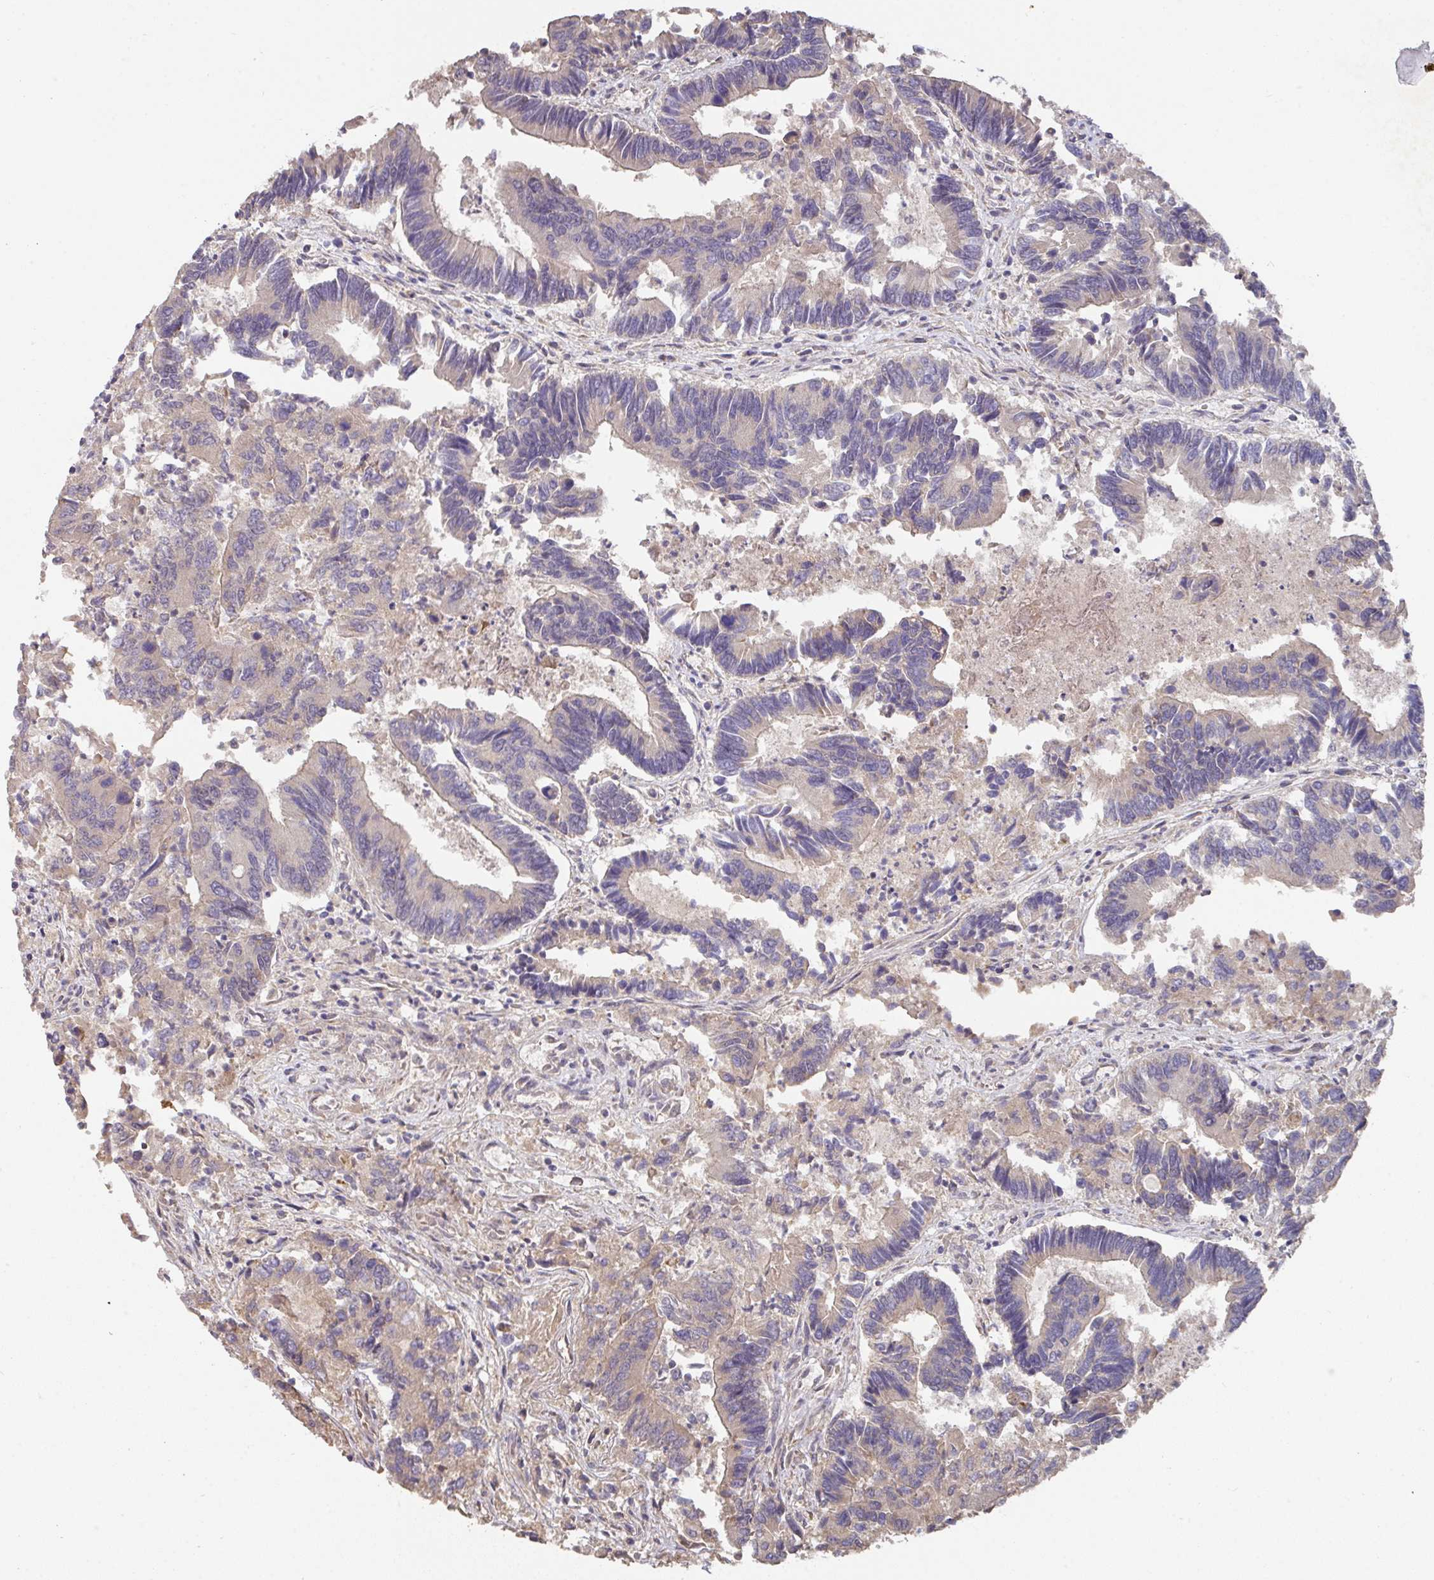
{"staining": {"intensity": "weak", "quantity": "<25%", "location": "cytoplasmic/membranous"}, "tissue": "colorectal cancer", "cell_type": "Tumor cells", "image_type": "cancer", "snomed": [{"axis": "morphology", "description": "Adenocarcinoma, NOS"}, {"axis": "topography", "description": "Colon"}], "caption": "Tumor cells show no significant staining in colorectal cancer (adenocarcinoma).", "gene": "ACVR2B", "patient": {"sex": "female", "age": 67}}